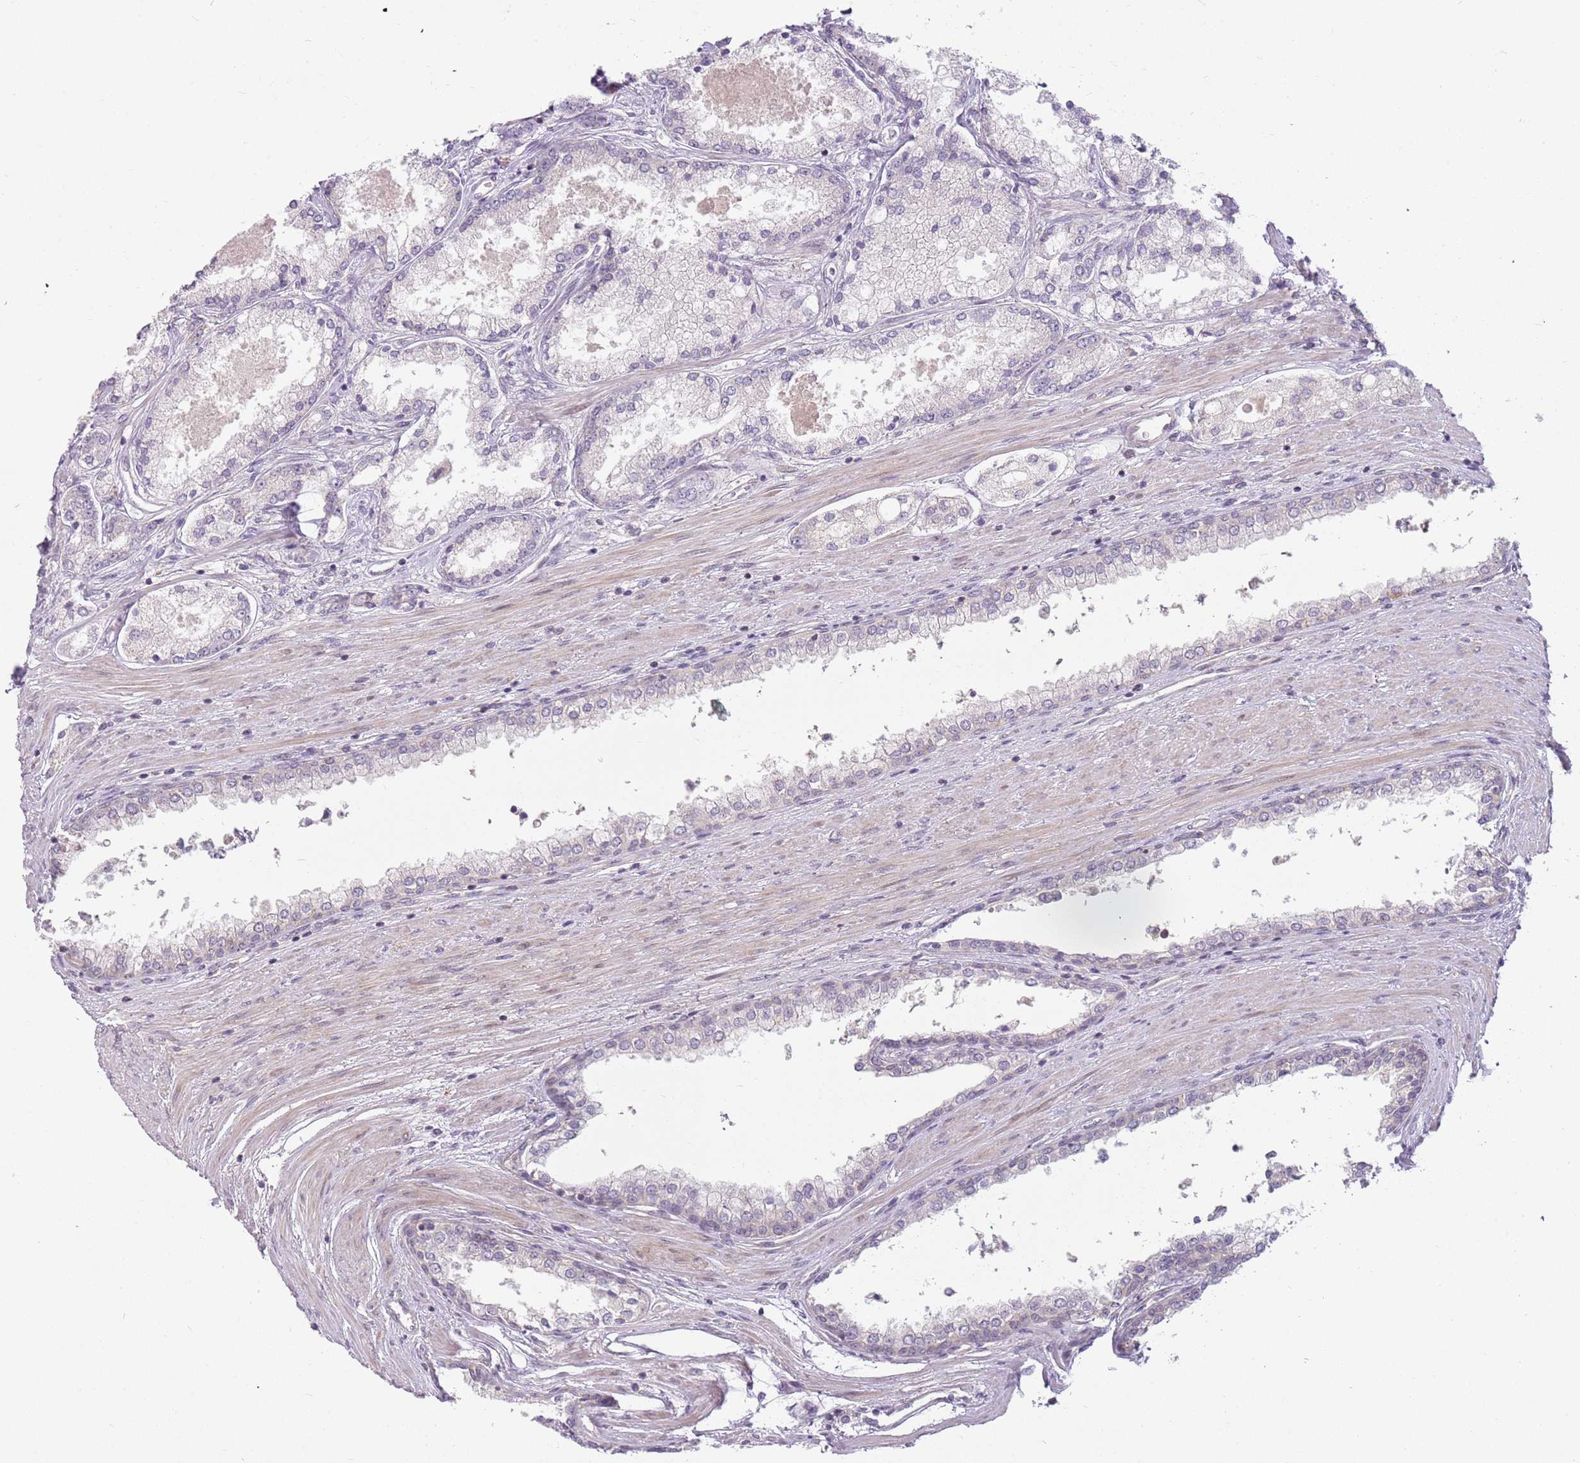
{"staining": {"intensity": "negative", "quantity": "none", "location": "none"}, "tissue": "prostate cancer", "cell_type": "Tumor cells", "image_type": "cancer", "snomed": [{"axis": "morphology", "description": "Adenocarcinoma, Low grade"}, {"axis": "topography", "description": "Prostate"}], "caption": "High power microscopy micrograph of an immunohistochemistry micrograph of adenocarcinoma (low-grade) (prostate), revealing no significant staining in tumor cells.", "gene": "DEFB116", "patient": {"sex": "male", "age": 68}}